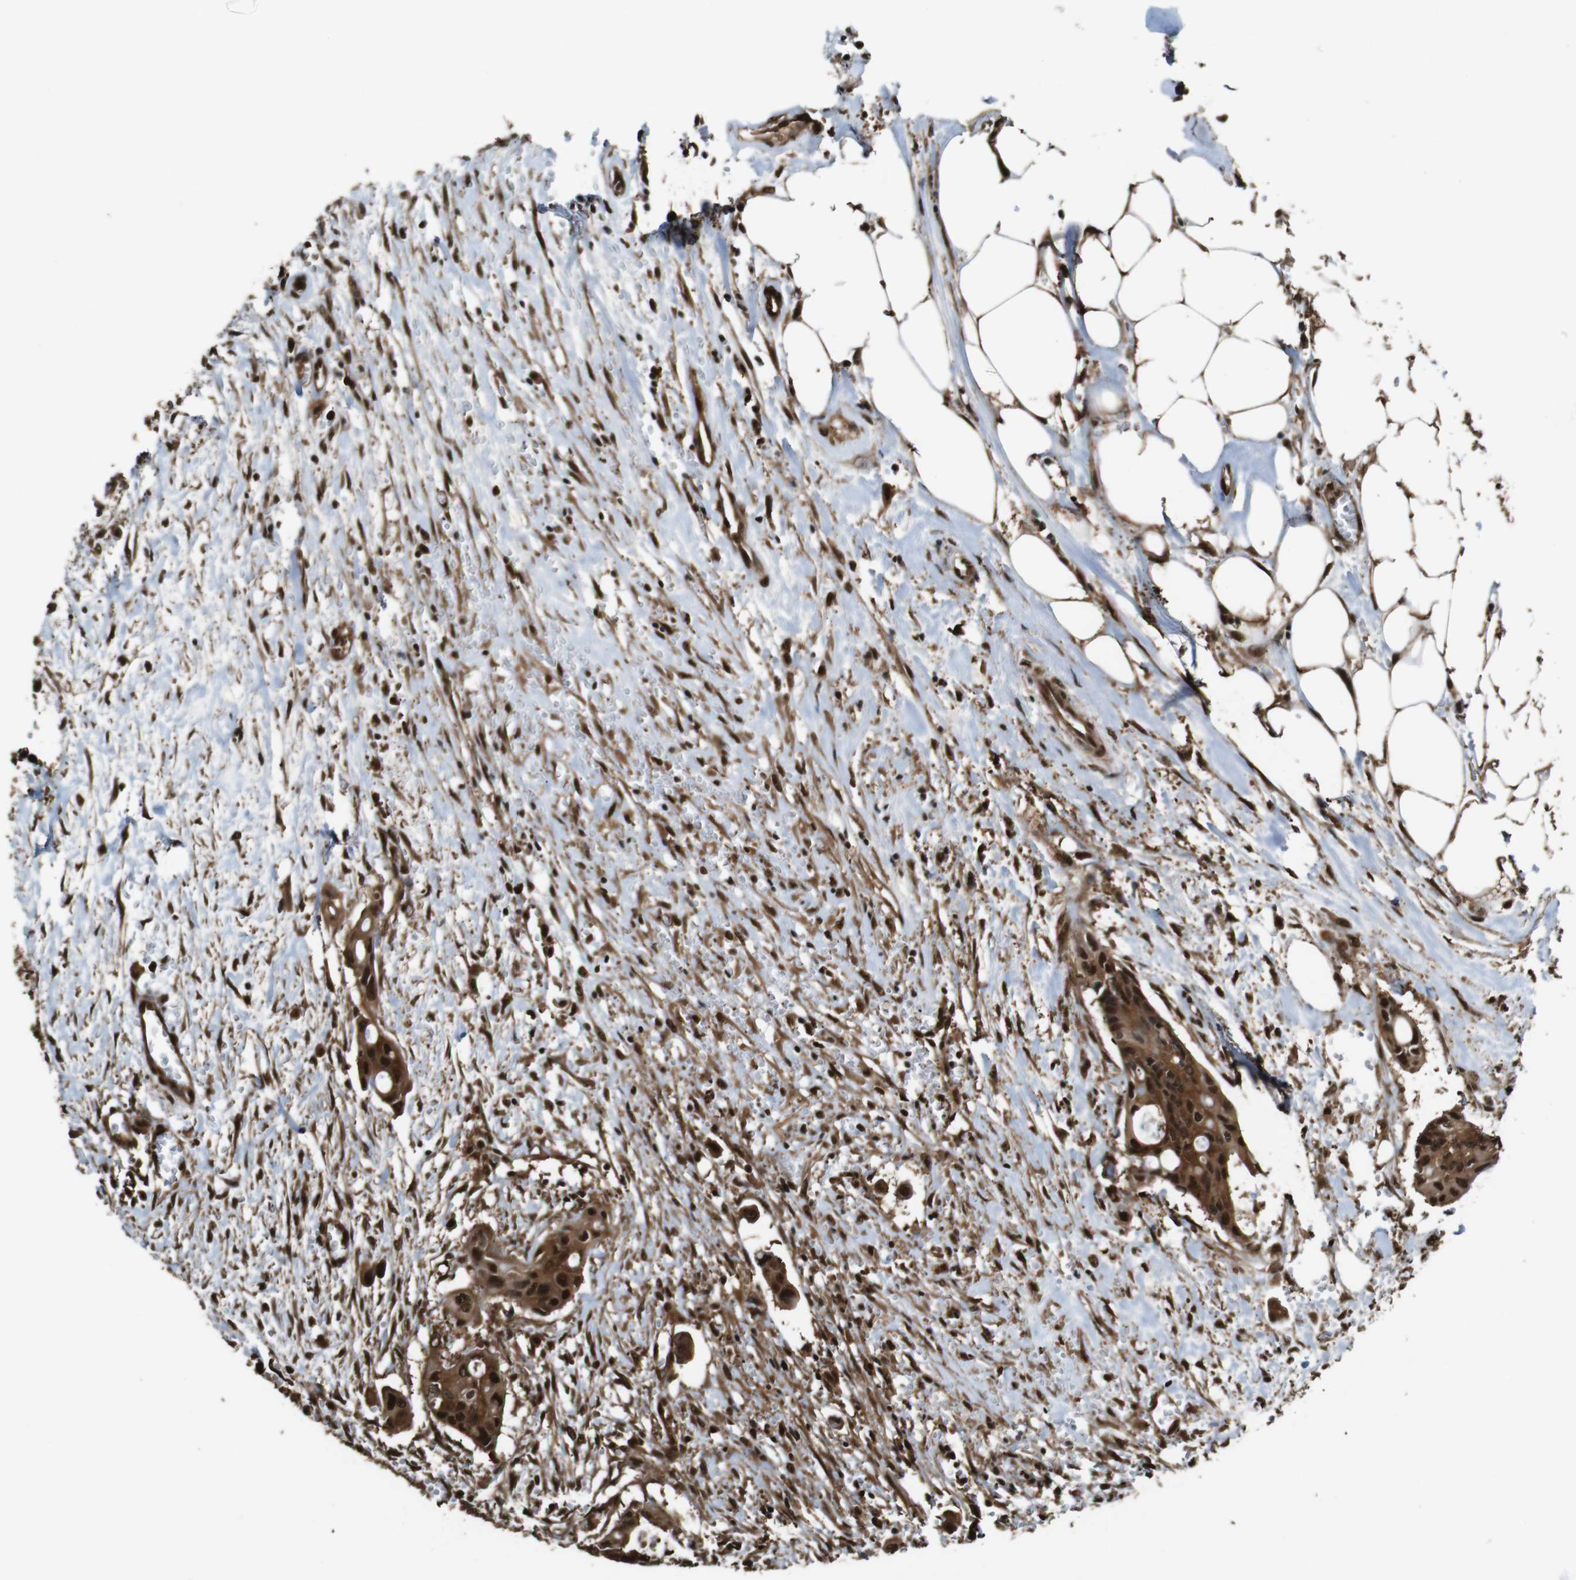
{"staining": {"intensity": "strong", "quantity": ">75%", "location": "cytoplasmic/membranous,nuclear"}, "tissue": "colorectal cancer", "cell_type": "Tumor cells", "image_type": "cancer", "snomed": [{"axis": "morphology", "description": "Adenocarcinoma, NOS"}, {"axis": "topography", "description": "Colon"}], "caption": "Immunohistochemistry (DAB (3,3'-diaminobenzidine)) staining of human colorectal cancer (adenocarcinoma) displays strong cytoplasmic/membranous and nuclear protein staining in about >75% of tumor cells.", "gene": "VCP", "patient": {"sex": "female", "age": 57}}